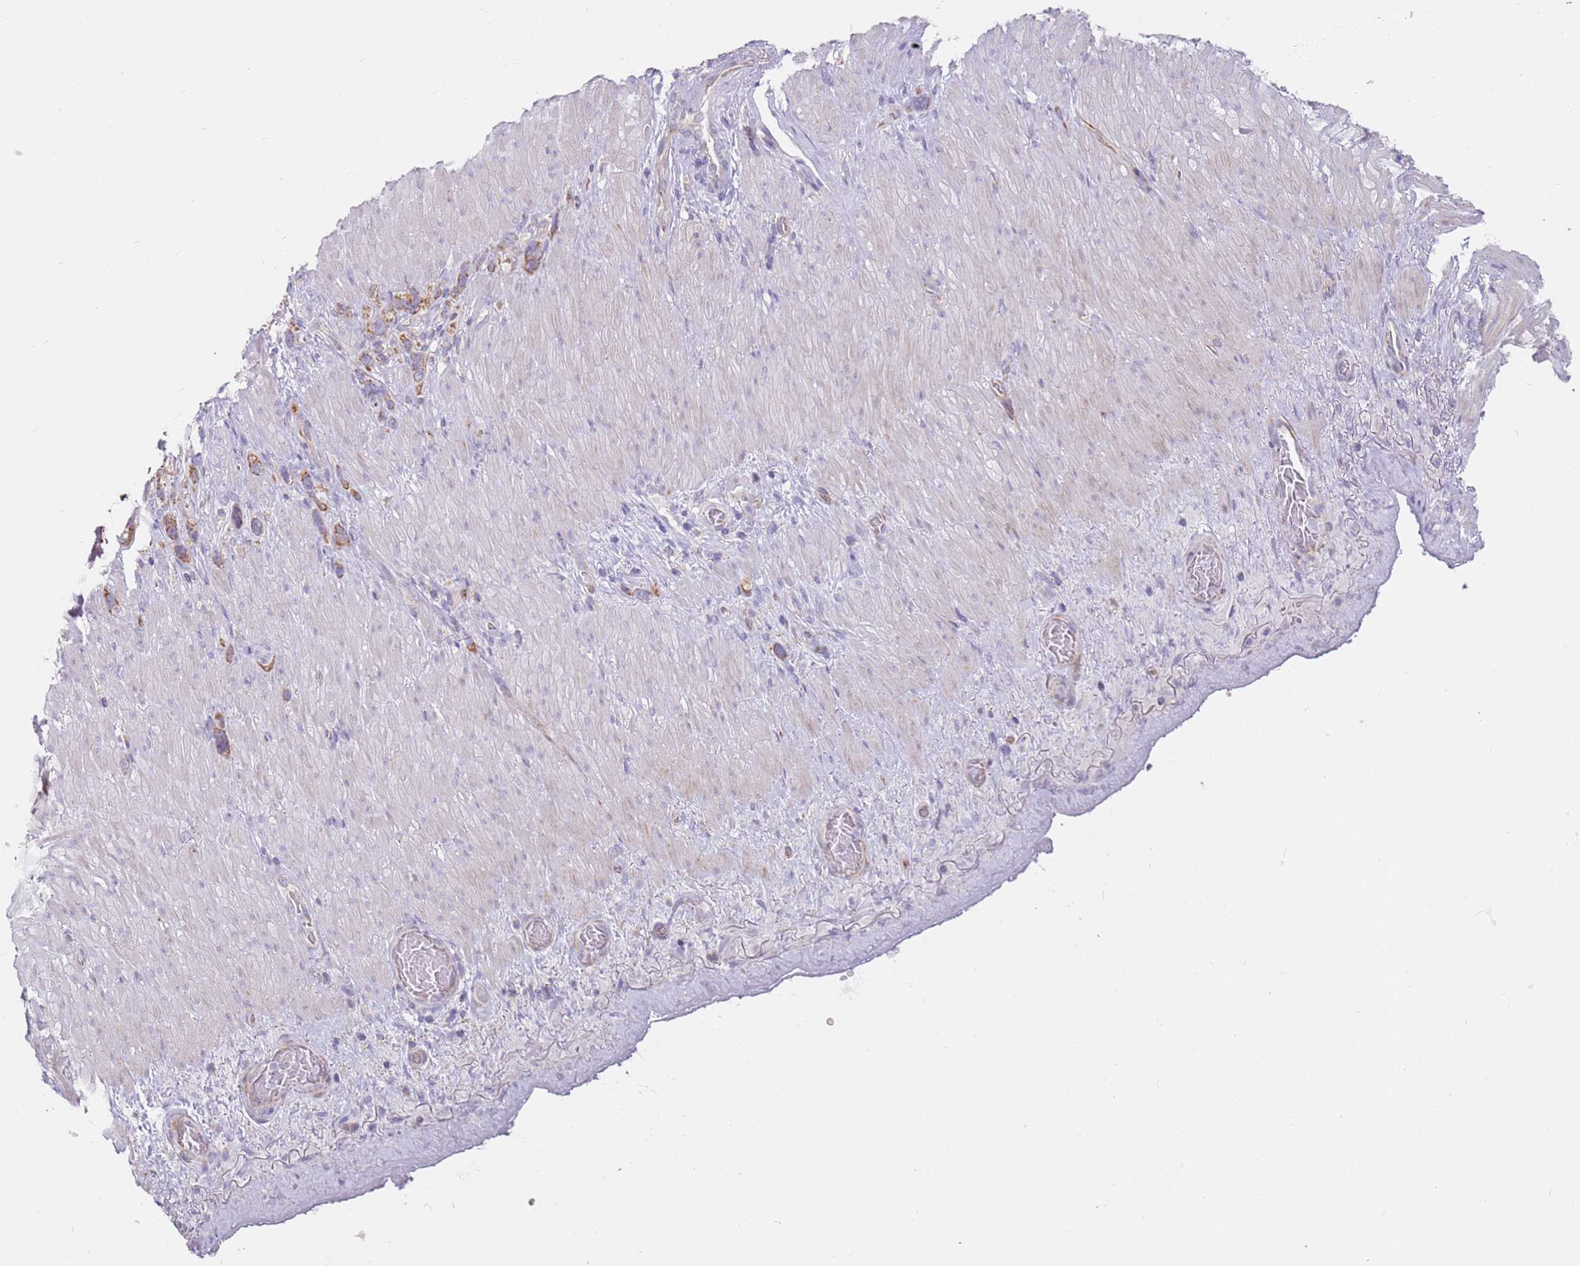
{"staining": {"intensity": "moderate", "quantity": ">75%", "location": "cytoplasmic/membranous"}, "tissue": "stomach cancer", "cell_type": "Tumor cells", "image_type": "cancer", "snomed": [{"axis": "morphology", "description": "Adenocarcinoma, NOS"}, {"axis": "topography", "description": "Stomach"}], "caption": "Moderate cytoplasmic/membranous staining for a protein is present in approximately >75% of tumor cells of stomach adenocarcinoma using immunohistochemistry.", "gene": "ALS2", "patient": {"sex": "female", "age": 65}}